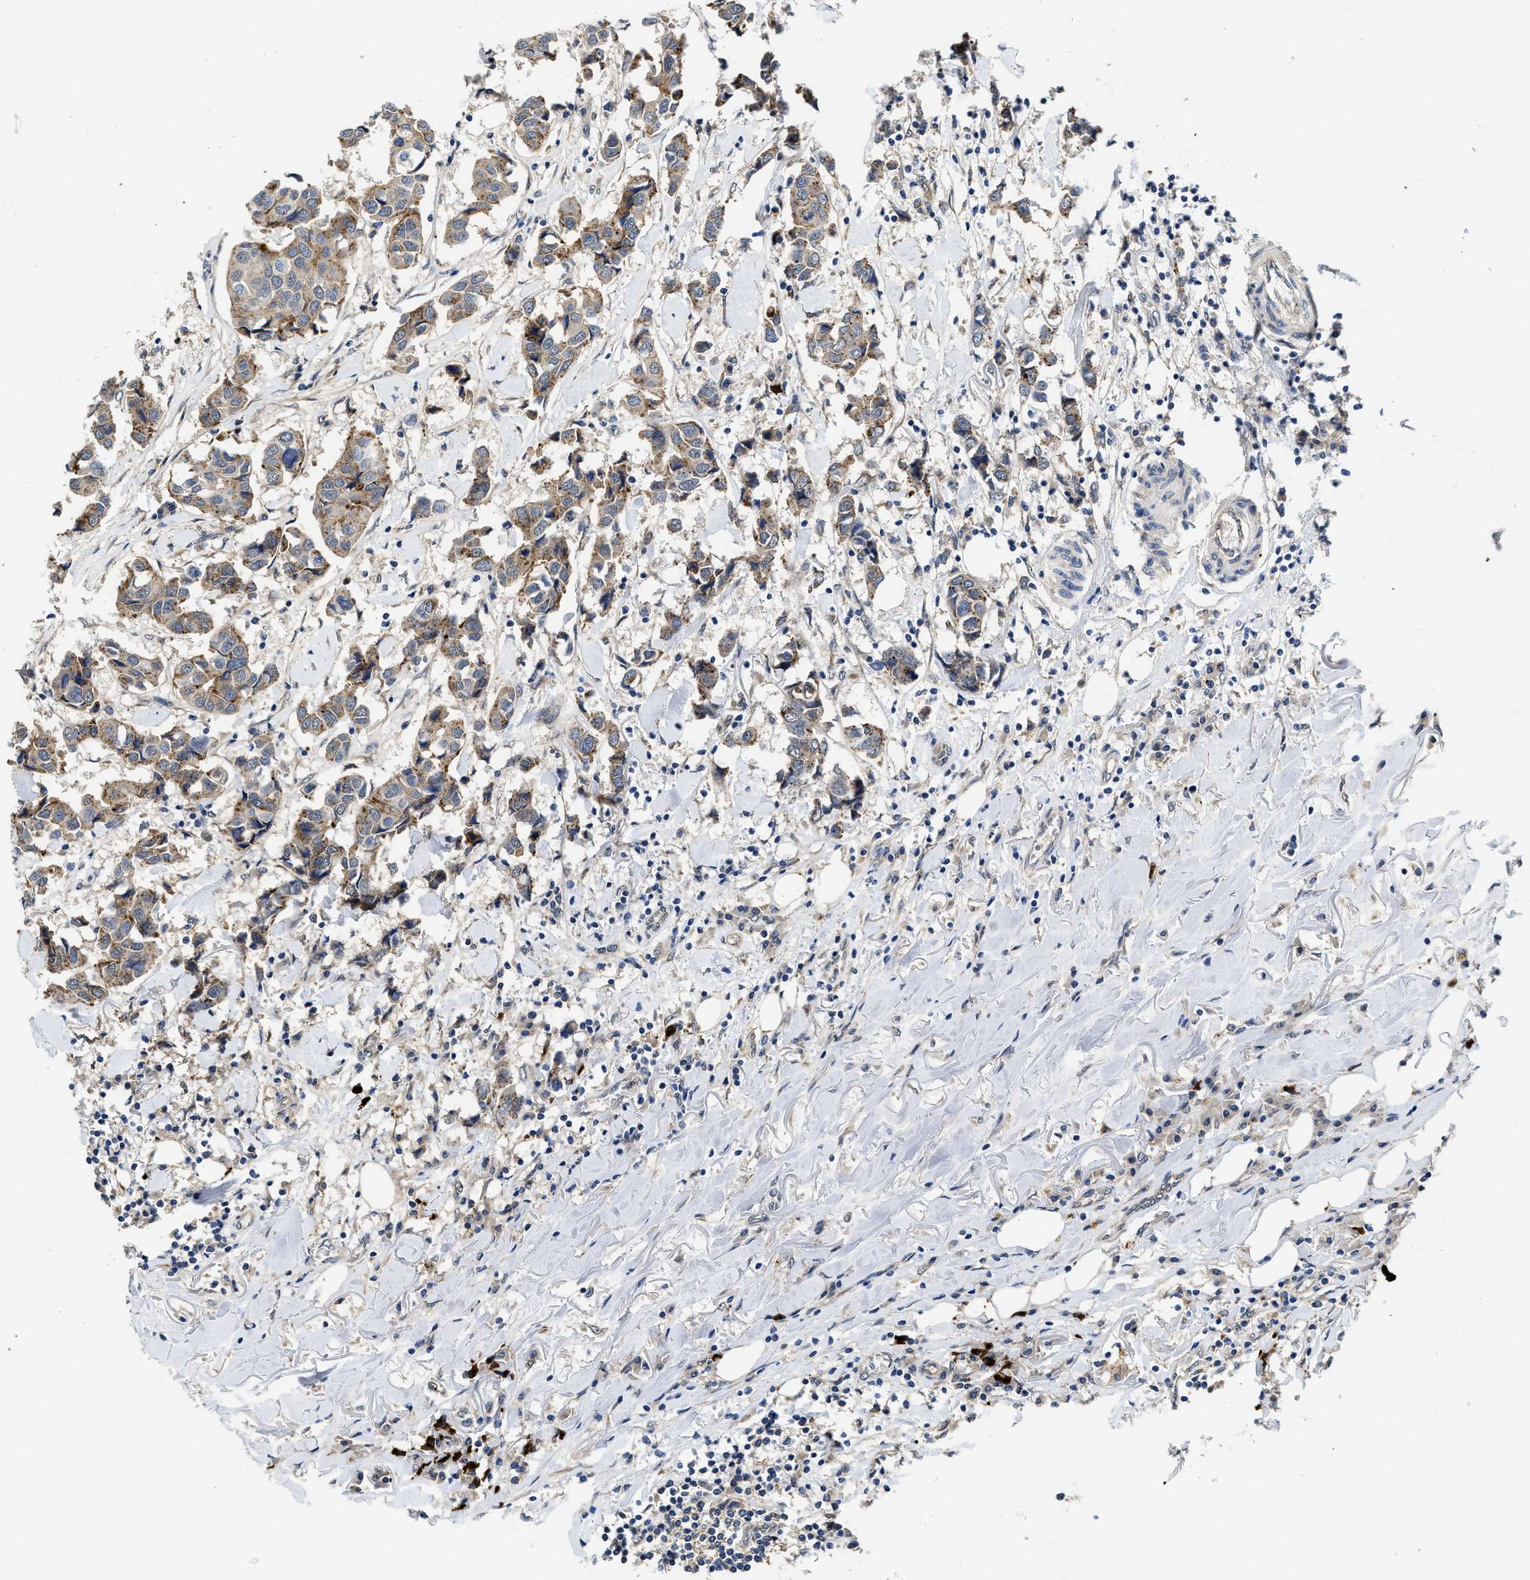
{"staining": {"intensity": "weak", "quantity": ">75%", "location": "cytoplasmic/membranous"}, "tissue": "breast cancer", "cell_type": "Tumor cells", "image_type": "cancer", "snomed": [{"axis": "morphology", "description": "Duct carcinoma"}, {"axis": "topography", "description": "Breast"}], "caption": "An image showing weak cytoplasmic/membranous expression in about >75% of tumor cells in breast infiltrating ductal carcinoma, as visualized by brown immunohistochemical staining.", "gene": "PKD2", "patient": {"sex": "female", "age": 80}}